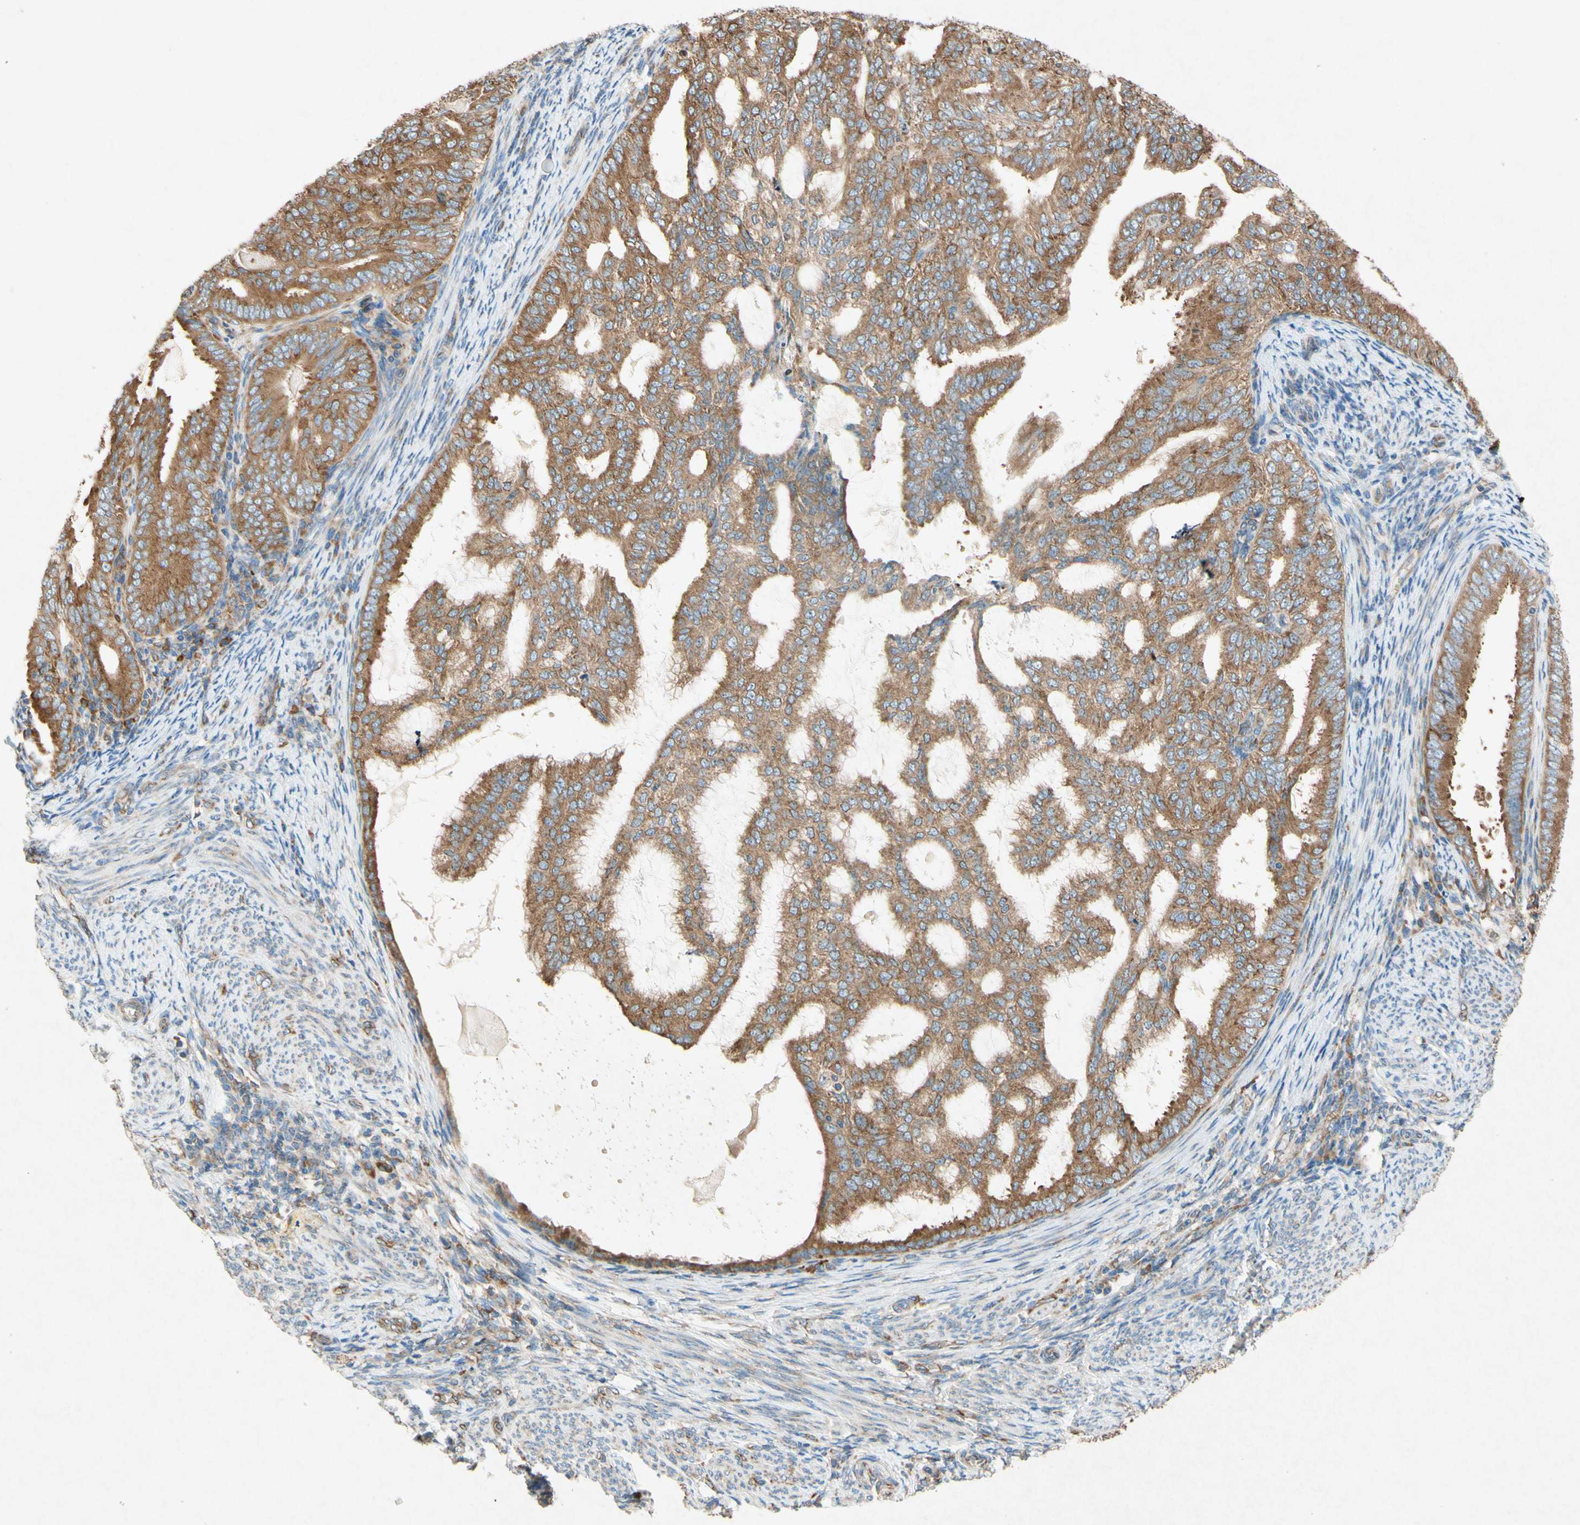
{"staining": {"intensity": "moderate", "quantity": ">75%", "location": "cytoplasmic/membranous"}, "tissue": "endometrial cancer", "cell_type": "Tumor cells", "image_type": "cancer", "snomed": [{"axis": "morphology", "description": "Adenocarcinoma, NOS"}, {"axis": "topography", "description": "Endometrium"}], "caption": "IHC (DAB) staining of endometrial cancer (adenocarcinoma) demonstrates moderate cytoplasmic/membranous protein staining in approximately >75% of tumor cells.", "gene": "PABPC1", "patient": {"sex": "female", "age": 58}}